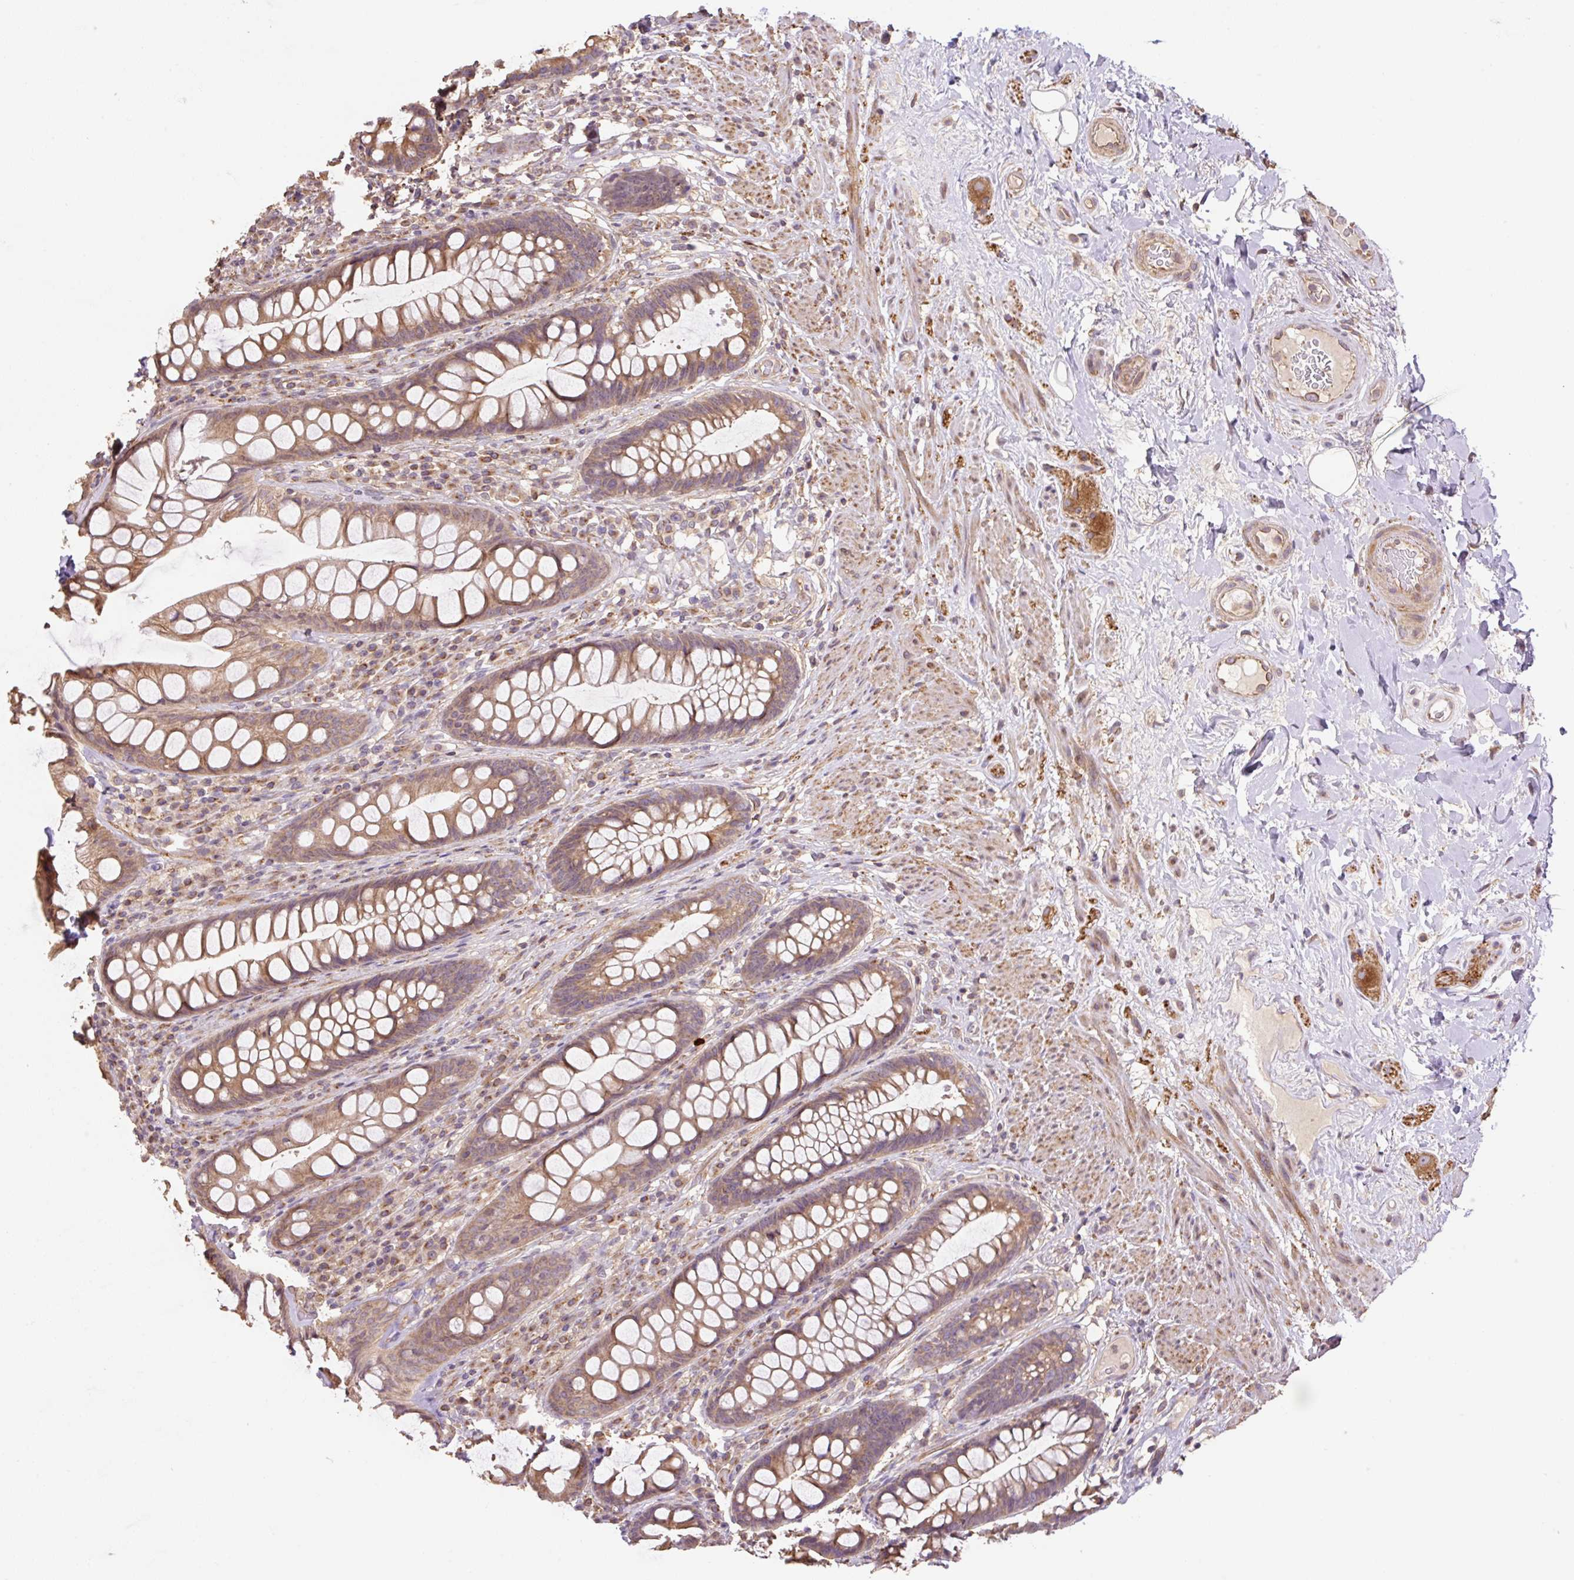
{"staining": {"intensity": "moderate", "quantity": ">75%", "location": "cytoplasmic/membranous"}, "tissue": "rectum", "cell_type": "Glandular cells", "image_type": "normal", "snomed": [{"axis": "morphology", "description": "Normal tissue, NOS"}, {"axis": "topography", "description": "Rectum"}], "caption": "Protein analysis of unremarkable rectum exhibits moderate cytoplasmic/membranous positivity in about >75% of glandular cells.", "gene": "COX8A", "patient": {"sex": "male", "age": 74}}